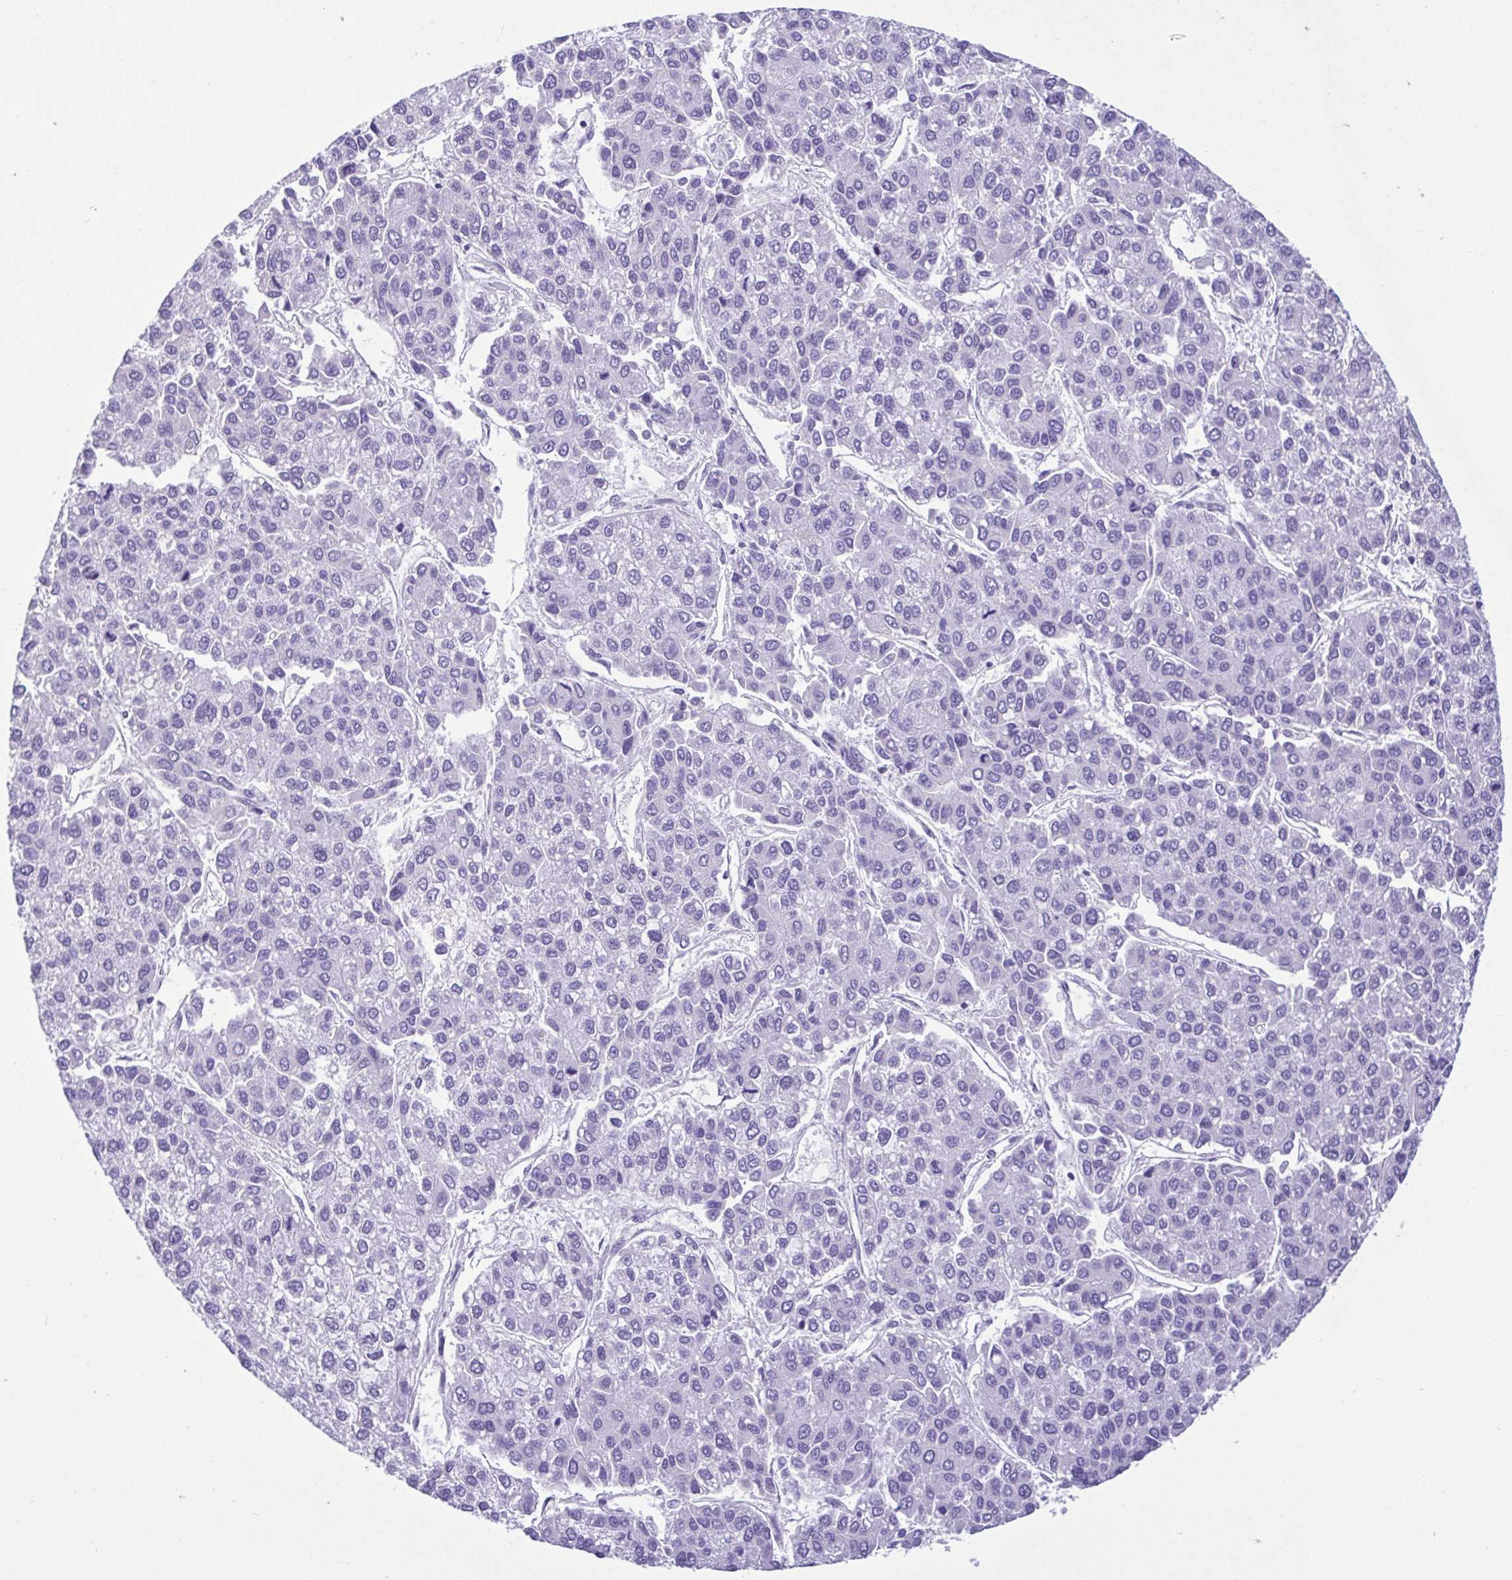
{"staining": {"intensity": "negative", "quantity": "none", "location": "none"}, "tissue": "liver cancer", "cell_type": "Tumor cells", "image_type": "cancer", "snomed": [{"axis": "morphology", "description": "Carcinoma, Hepatocellular, NOS"}, {"axis": "topography", "description": "Liver"}], "caption": "Immunohistochemistry micrograph of liver cancer stained for a protein (brown), which demonstrates no expression in tumor cells. Brightfield microscopy of IHC stained with DAB (brown) and hematoxylin (blue), captured at high magnification.", "gene": "CBY2", "patient": {"sex": "female", "age": 66}}